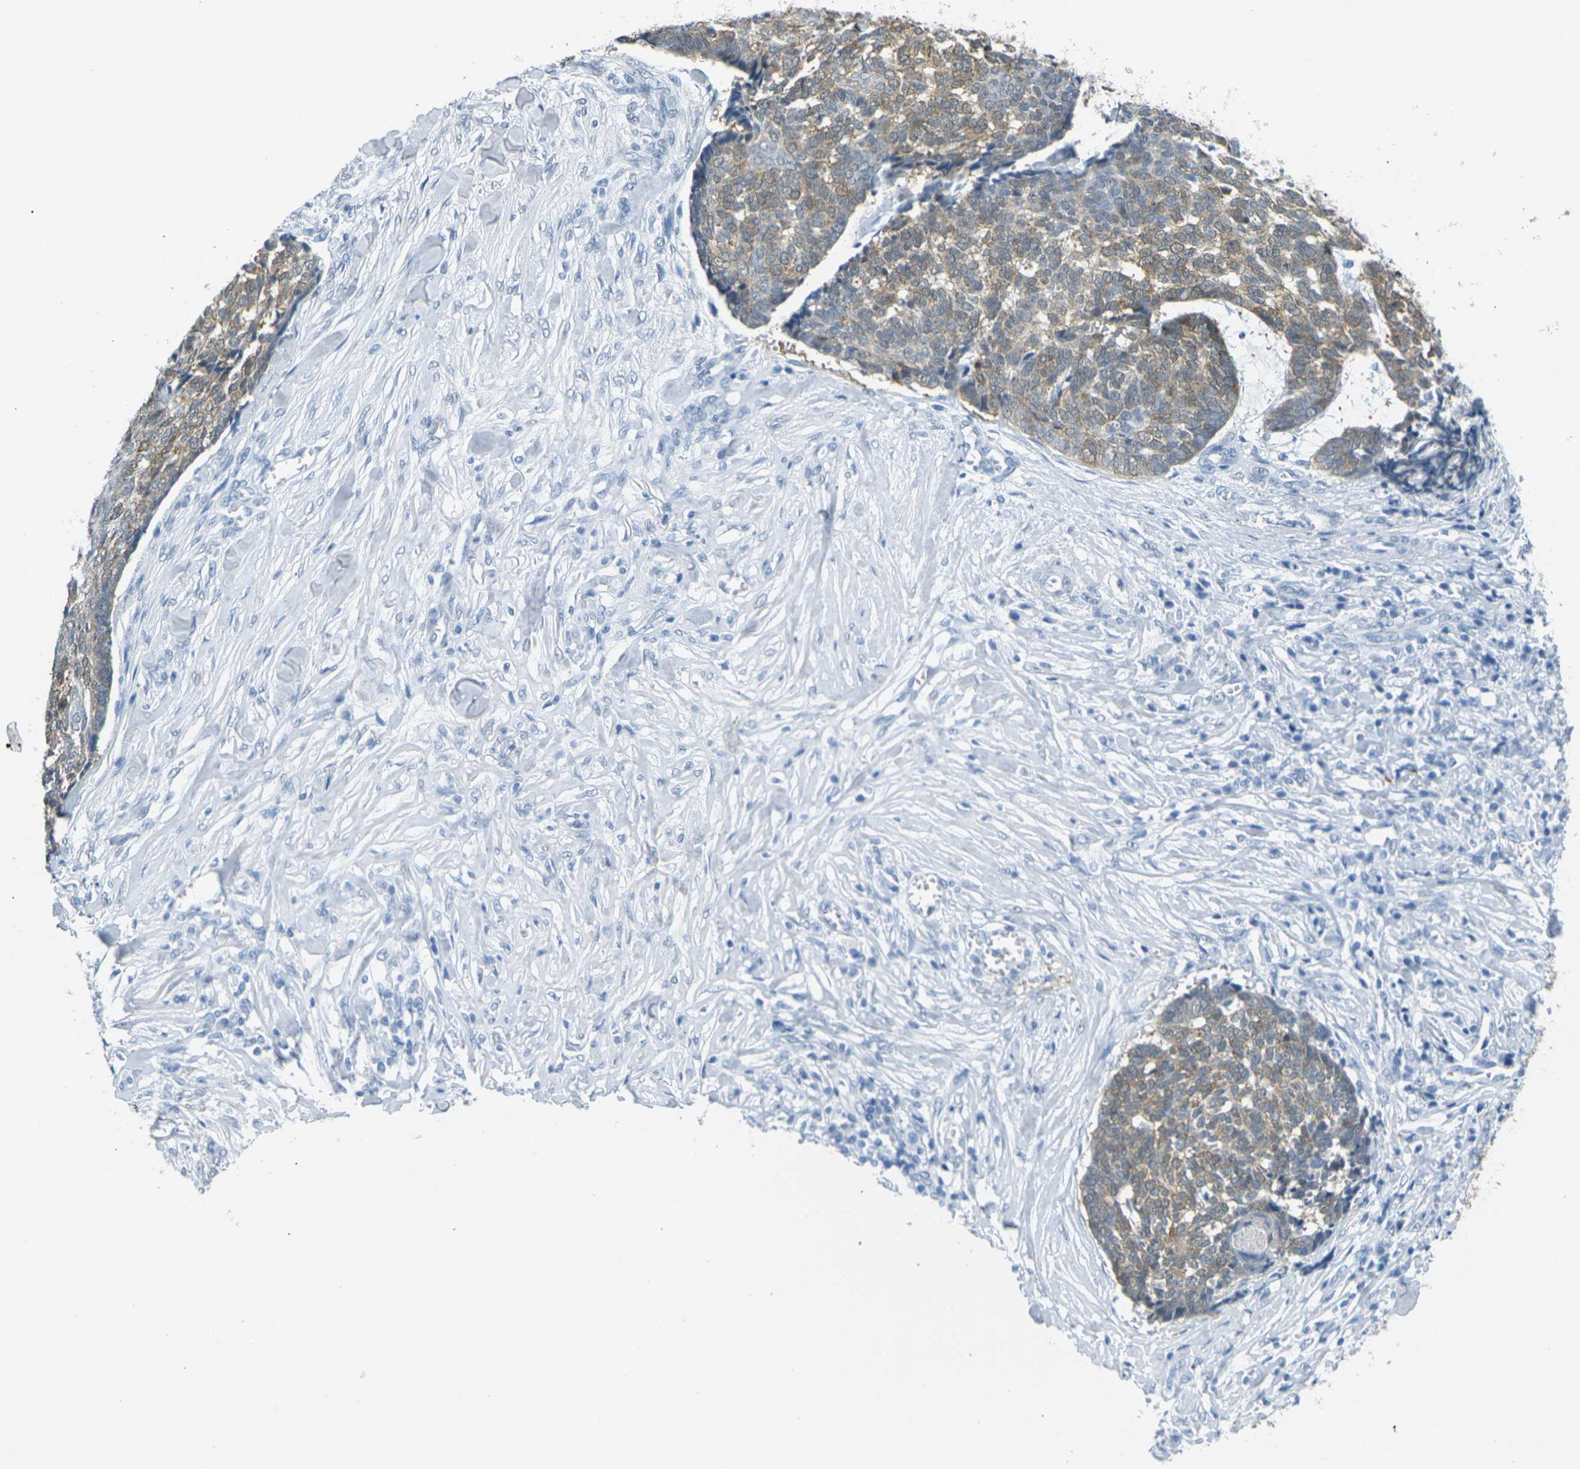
{"staining": {"intensity": "moderate", "quantity": ">75%", "location": "cytoplasmic/membranous"}, "tissue": "skin cancer", "cell_type": "Tumor cells", "image_type": "cancer", "snomed": [{"axis": "morphology", "description": "Basal cell carcinoma"}, {"axis": "topography", "description": "Skin"}], "caption": "A brown stain shows moderate cytoplasmic/membranous staining of a protein in human skin basal cell carcinoma tumor cells.", "gene": "CTAG1A", "patient": {"sex": "male", "age": 84}}